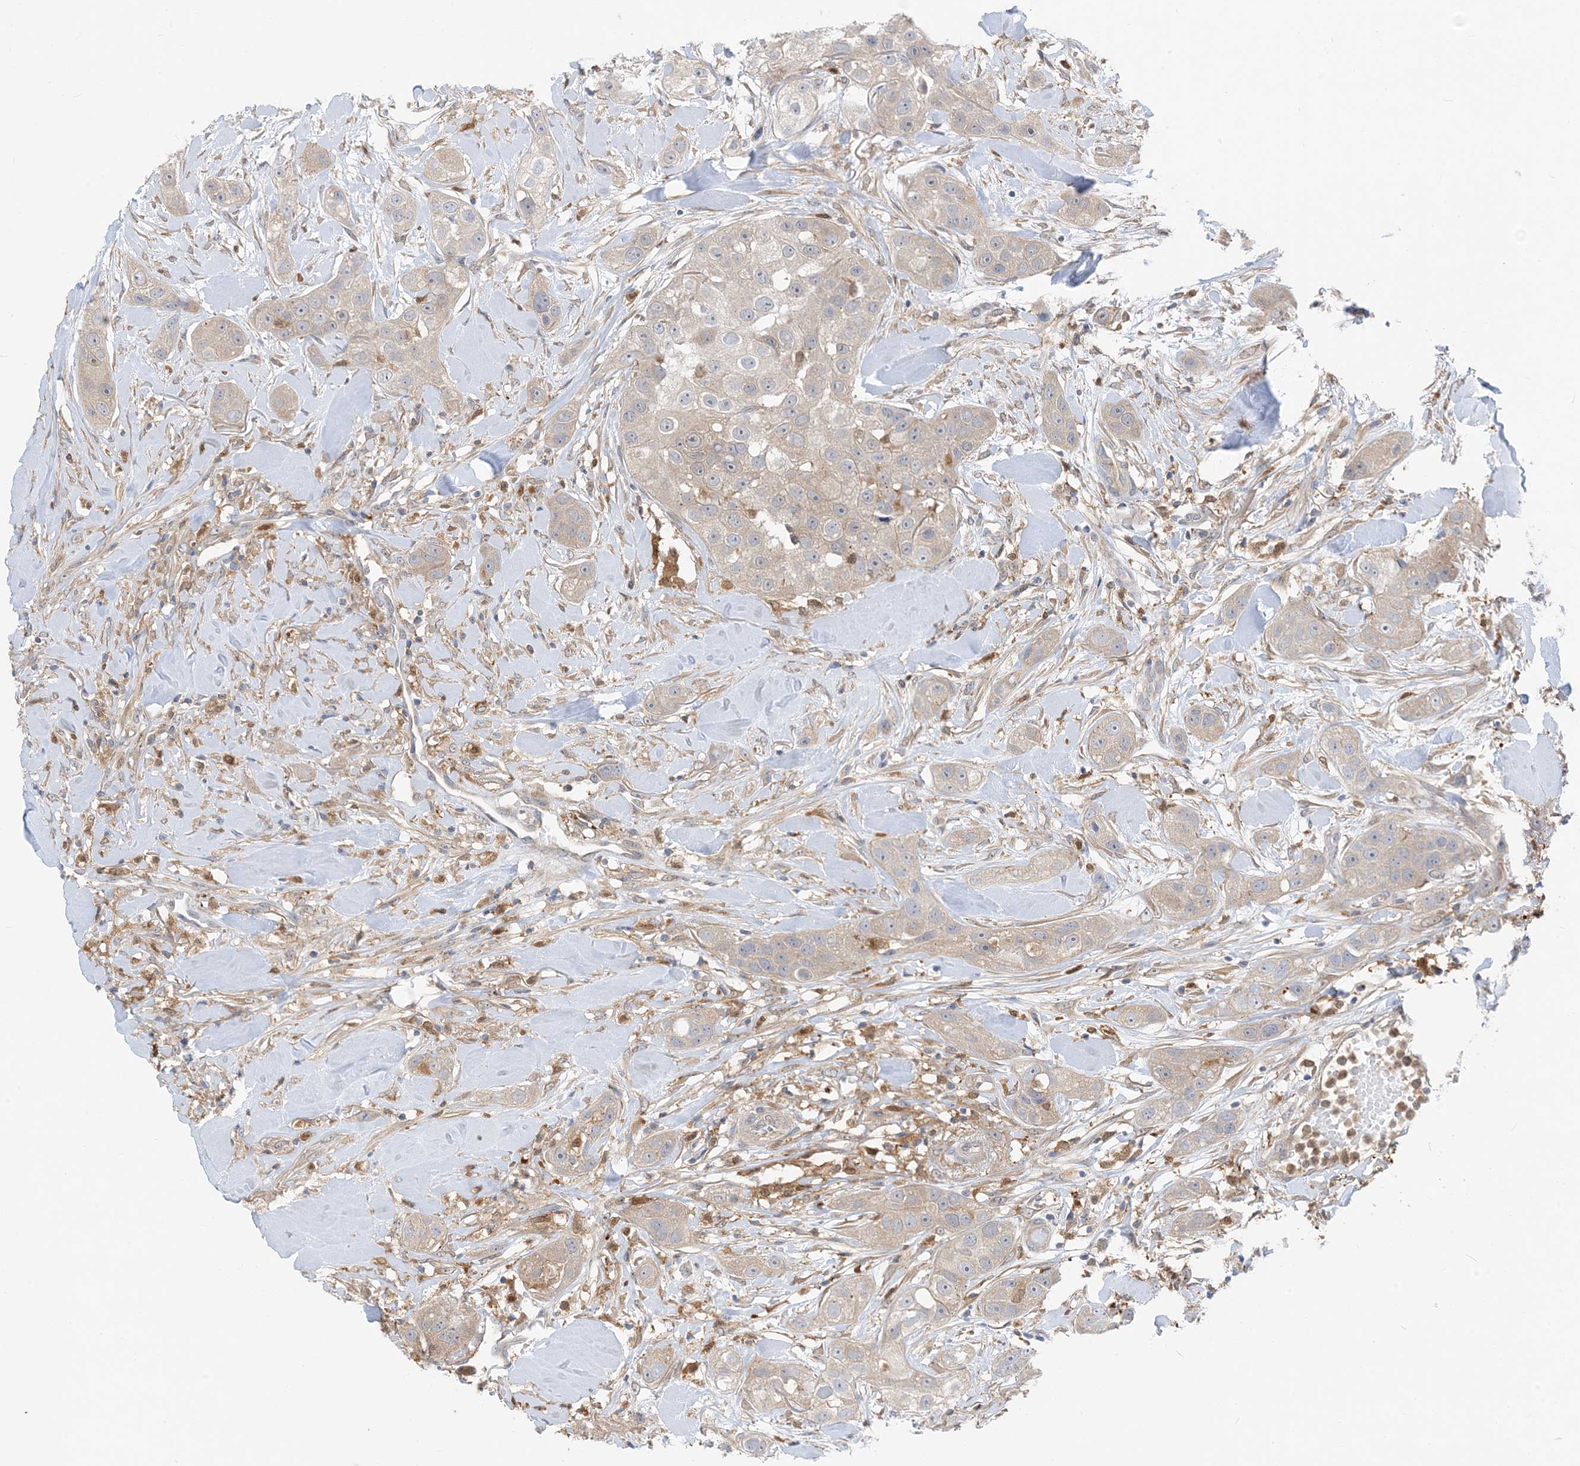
{"staining": {"intensity": "negative", "quantity": "none", "location": "none"}, "tissue": "head and neck cancer", "cell_type": "Tumor cells", "image_type": "cancer", "snomed": [{"axis": "morphology", "description": "Normal tissue, NOS"}, {"axis": "morphology", "description": "Squamous cell carcinoma, NOS"}, {"axis": "topography", "description": "Skeletal muscle"}, {"axis": "topography", "description": "Head-Neck"}], "caption": "IHC image of human head and neck cancer (squamous cell carcinoma) stained for a protein (brown), which displays no positivity in tumor cells.", "gene": "NAGK", "patient": {"sex": "male", "age": 51}}